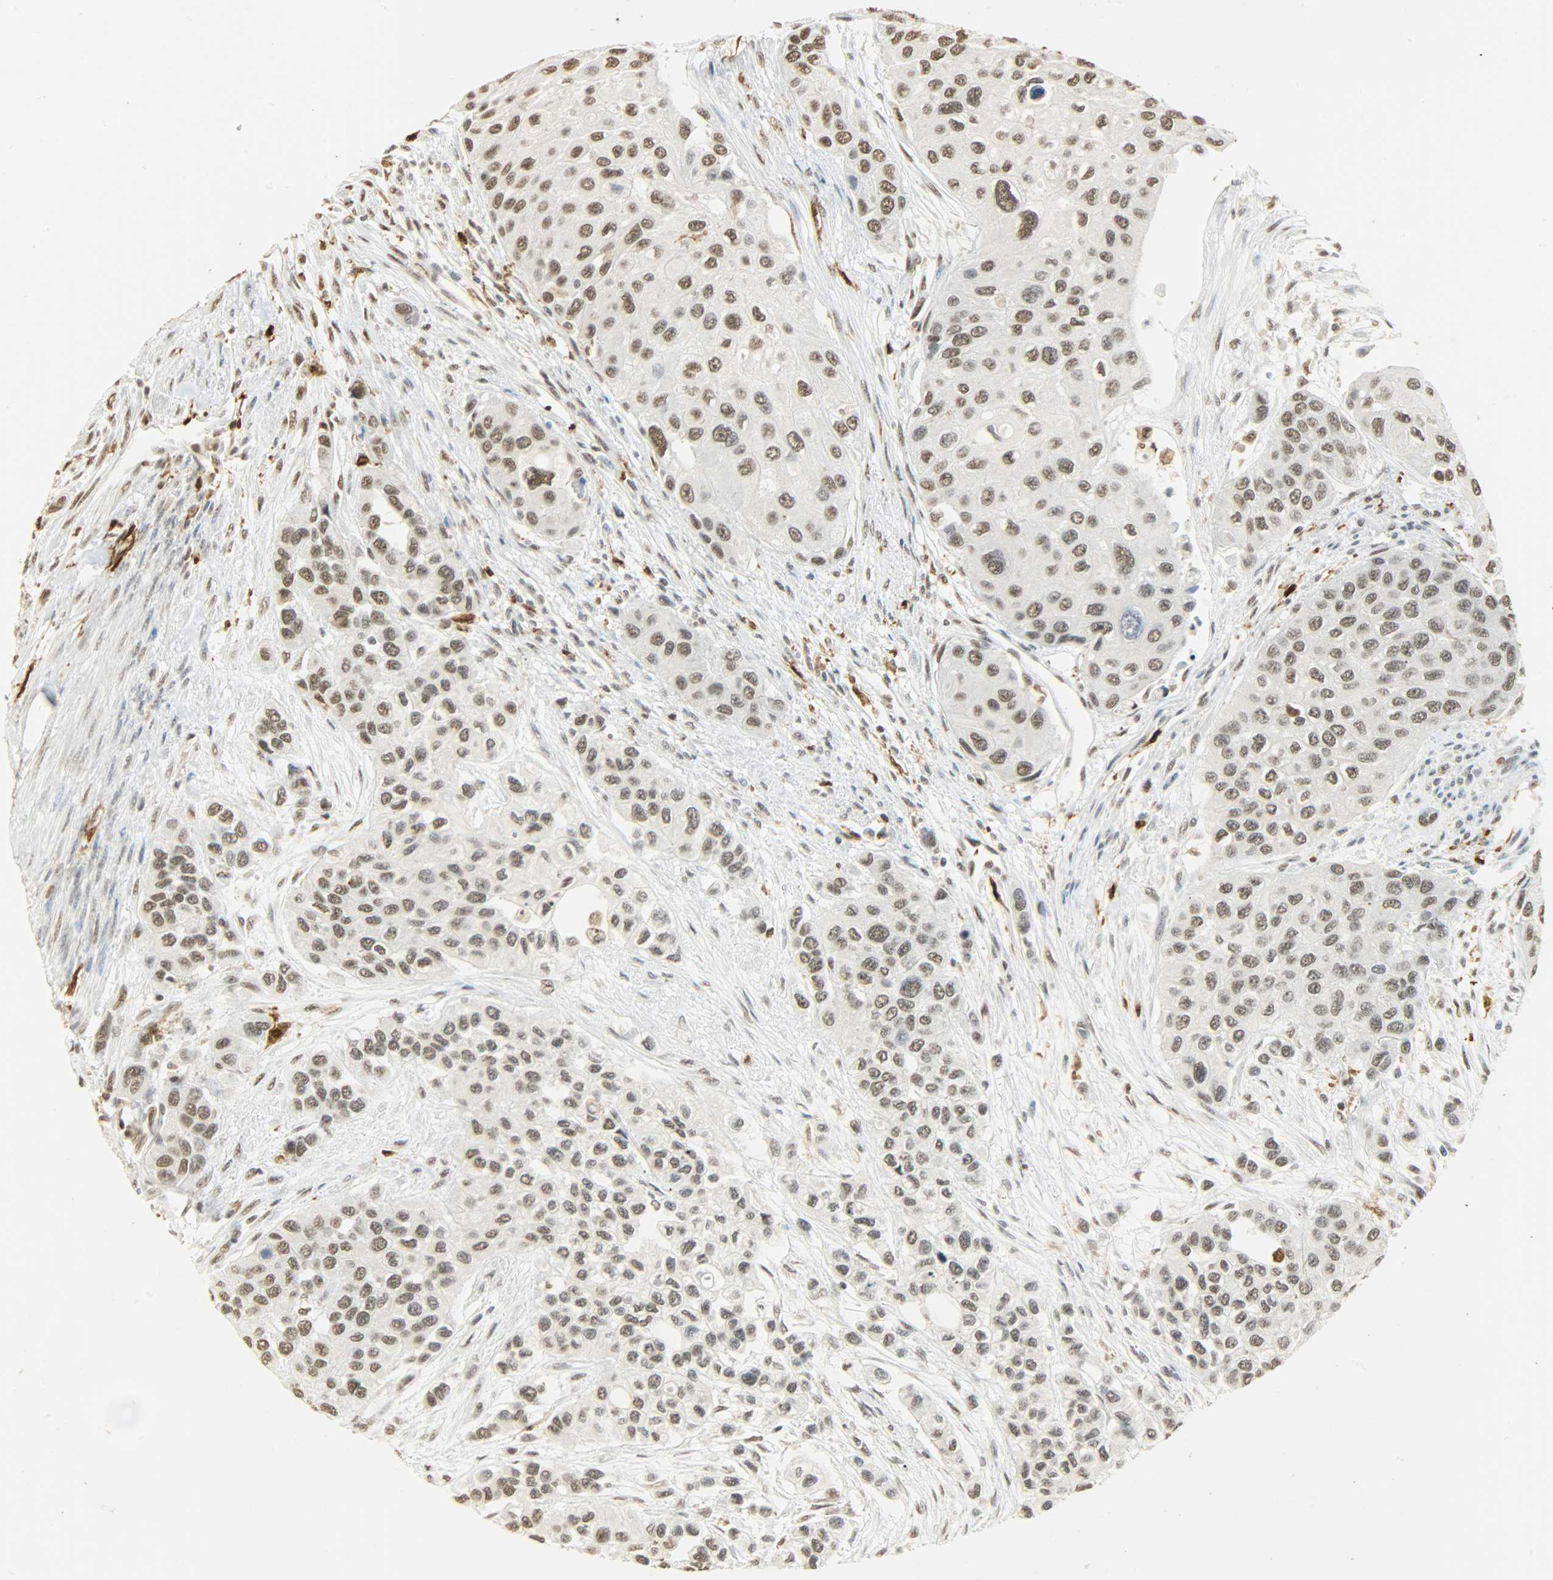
{"staining": {"intensity": "weak", "quantity": ">75%", "location": "nuclear"}, "tissue": "urothelial cancer", "cell_type": "Tumor cells", "image_type": "cancer", "snomed": [{"axis": "morphology", "description": "Urothelial carcinoma, High grade"}, {"axis": "topography", "description": "Urinary bladder"}], "caption": "Urothelial cancer tissue displays weak nuclear expression in approximately >75% of tumor cells", "gene": "NGFR", "patient": {"sex": "female", "age": 56}}